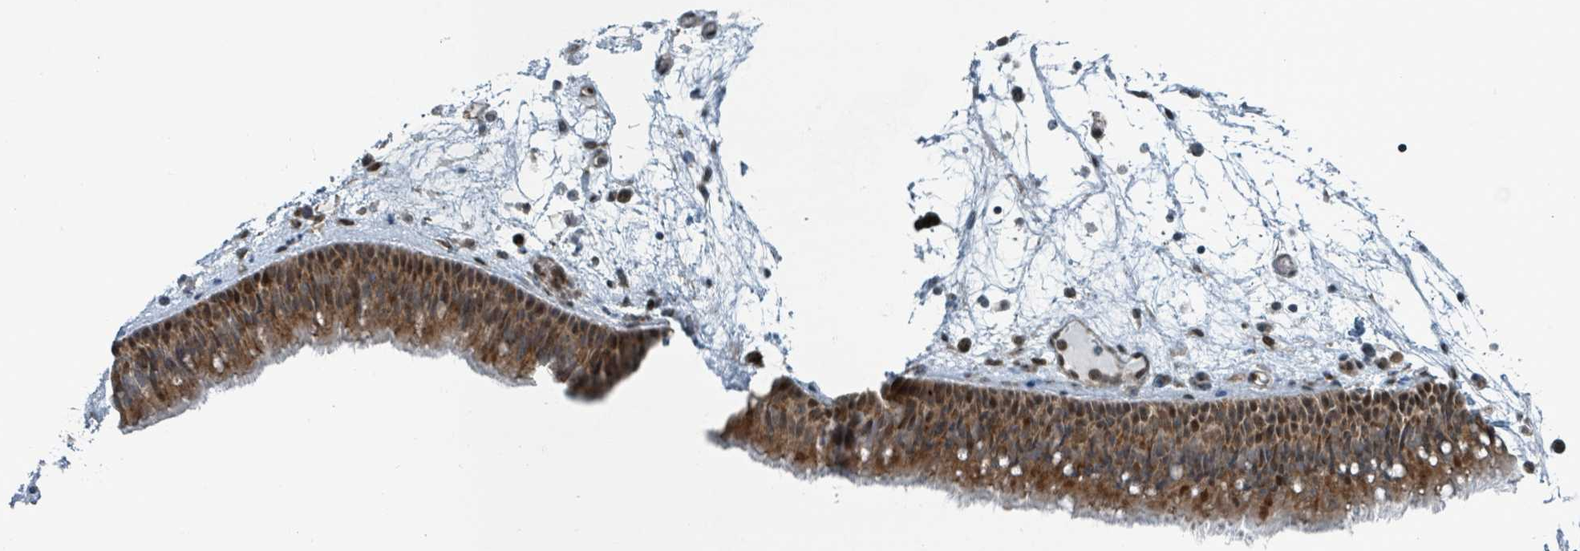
{"staining": {"intensity": "moderate", "quantity": ">75%", "location": "cytoplasmic/membranous,nuclear"}, "tissue": "nasopharynx", "cell_type": "Respiratory epithelial cells", "image_type": "normal", "snomed": [{"axis": "morphology", "description": "Normal tissue, NOS"}, {"axis": "morphology", "description": "Inflammation, NOS"}, {"axis": "morphology", "description": "Malignant melanoma, Metastatic site"}, {"axis": "topography", "description": "Nasopharynx"}], "caption": "Protein staining displays moderate cytoplasmic/membranous,nuclear positivity in about >75% of respiratory epithelial cells in unremarkable nasopharynx.", "gene": "RHPN2", "patient": {"sex": "male", "age": 70}}